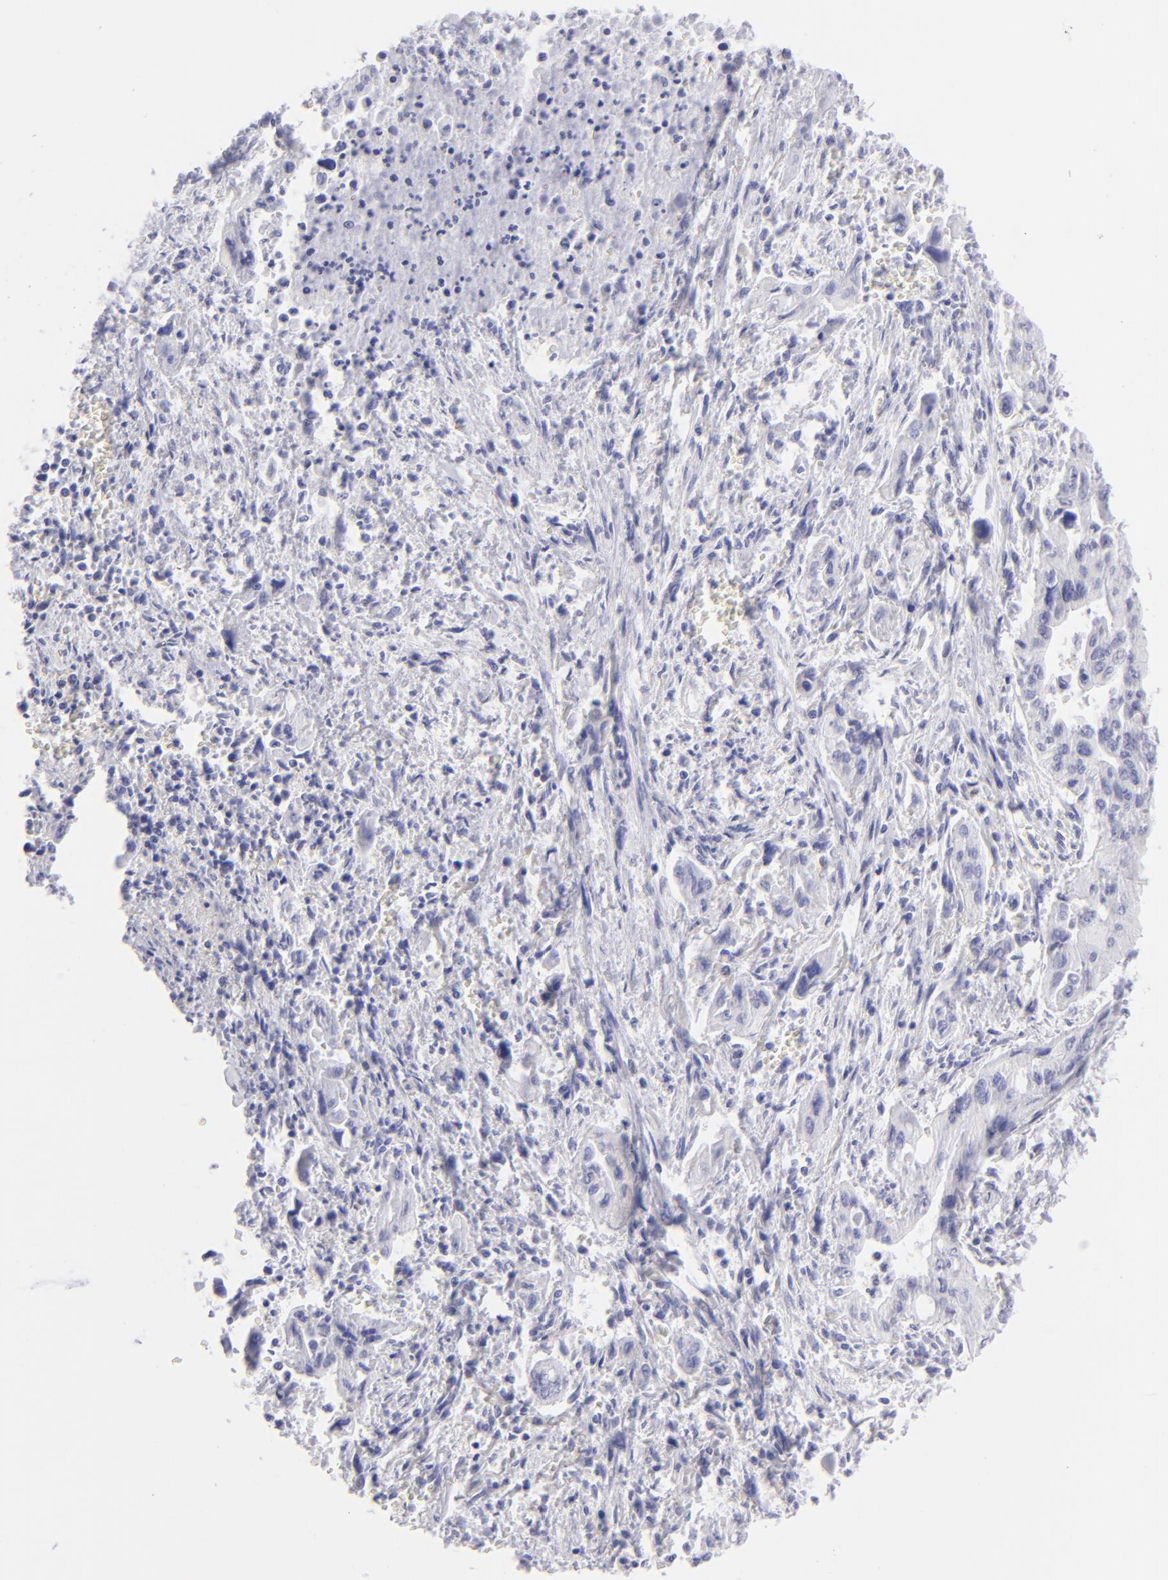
{"staining": {"intensity": "negative", "quantity": "none", "location": "none"}, "tissue": "pancreatic cancer", "cell_type": "Tumor cells", "image_type": "cancer", "snomed": [{"axis": "morphology", "description": "Adenocarcinoma, NOS"}, {"axis": "topography", "description": "Pancreas"}], "caption": "Immunohistochemistry image of neoplastic tissue: human pancreatic cancer (adenocarcinoma) stained with DAB reveals no significant protein positivity in tumor cells. (DAB (3,3'-diaminobenzidine) immunohistochemistry with hematoxylin counter stain).", "gene": "SLC1A3", "patient": {"sex": "male", "age": 77}}